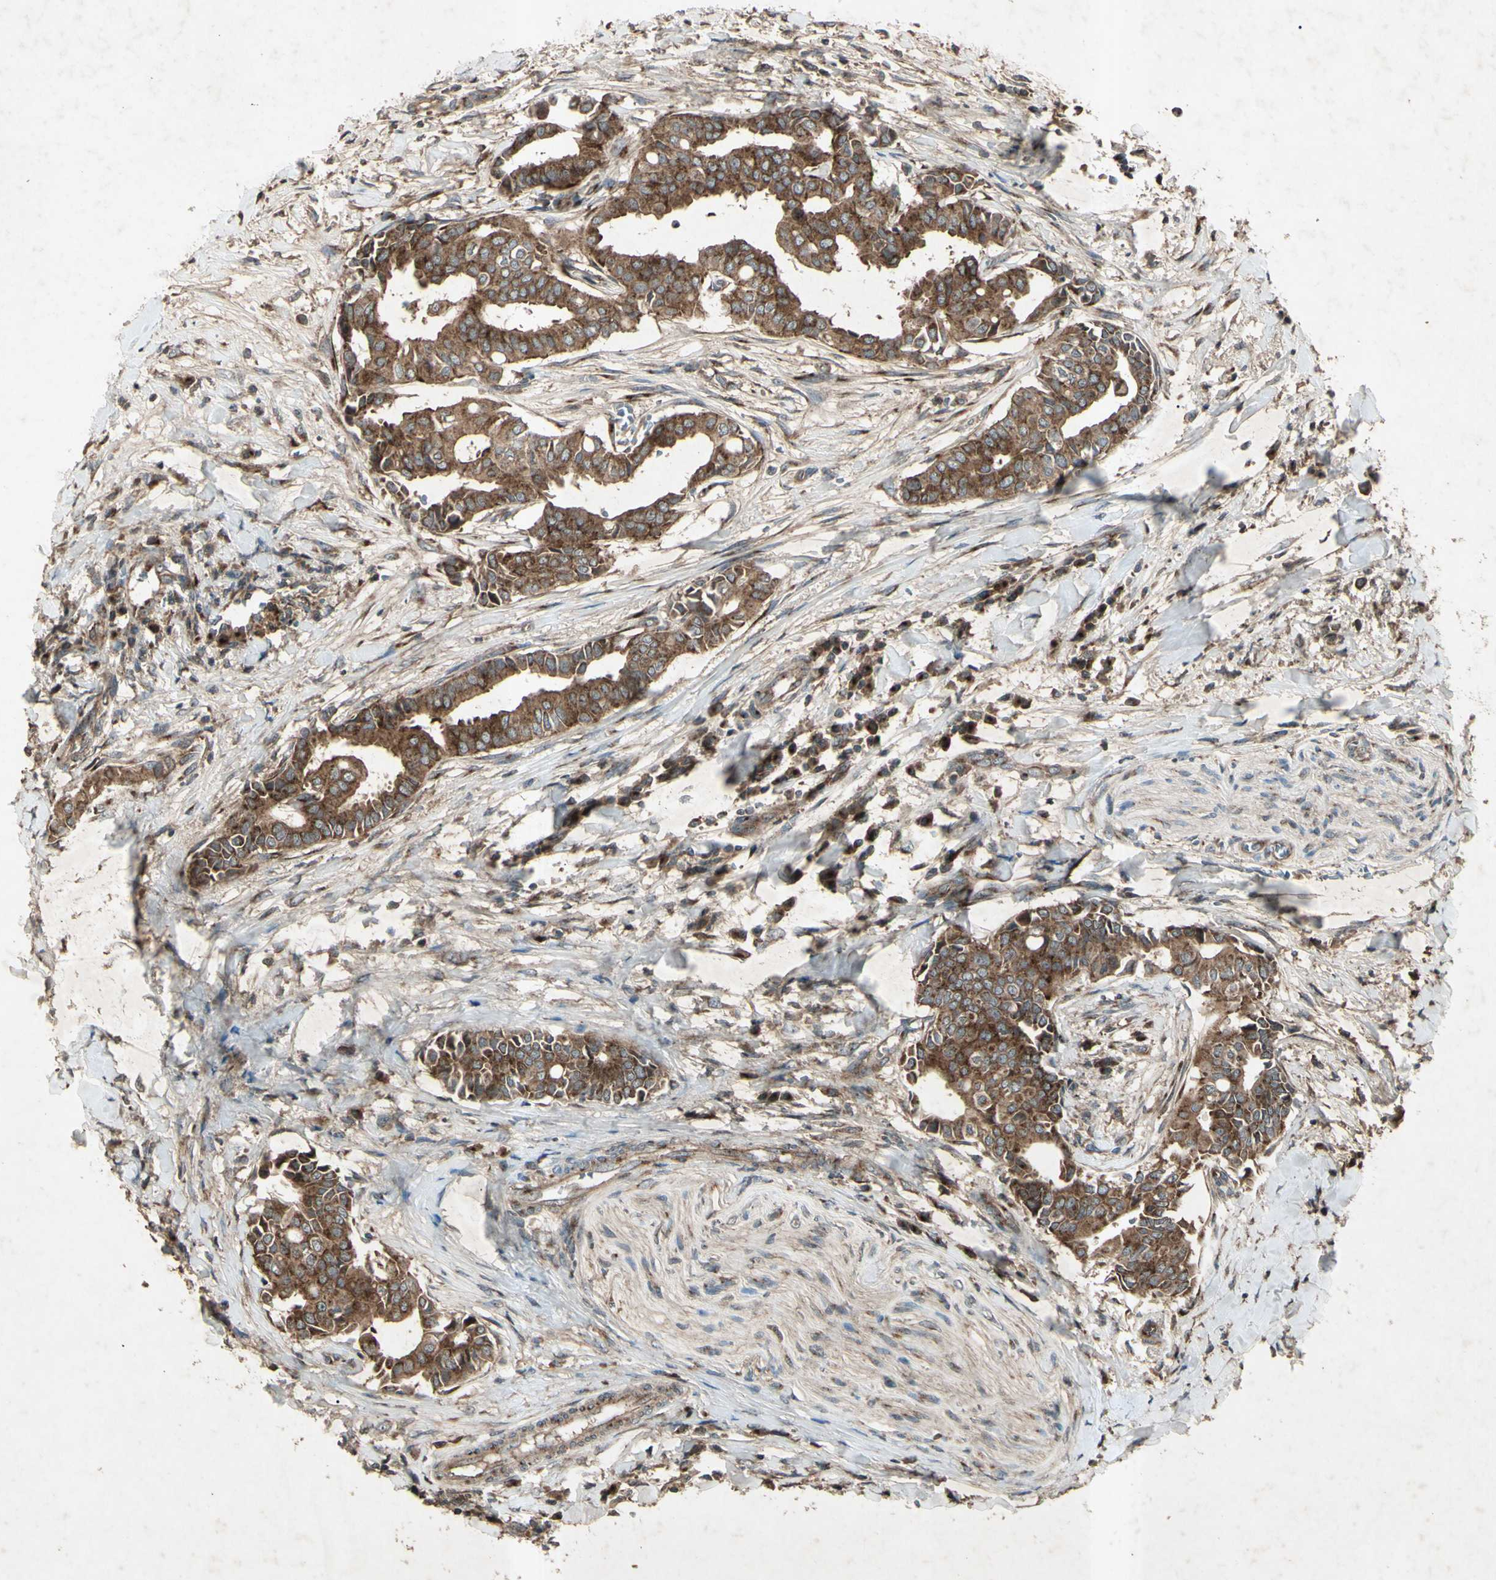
{"staining": {"intensity": "strong", "quantity": ">75%", "location": "cytoplasmic/membranous,nuclear"}, "tissue": "head and neck cancer", "cell_type": "Tumor cells", "image_type": "cancer", "snomed": [{"axis": "morphology", "description": "Adenocarcinoma, NOS"}, {"axis": "topography", "description": "Salivary gland"}, {"axis": "topography", "description": "Head-Neck"}], "caption": "Immunohistochemistry micrograph of neoplastic tissue: human adenocarcinoma (head and neck) stained using immunohistochemistry (IHC) demonstrates high levels of strong protein expression localized specifically in the cytoplasmic/membranous and nuclear of tumor cells, appearing as a cytoplasmic/membranous and nuclear brown color.", "gene": "AP1G1", "patient": {"sex": "female", "age": 59}}